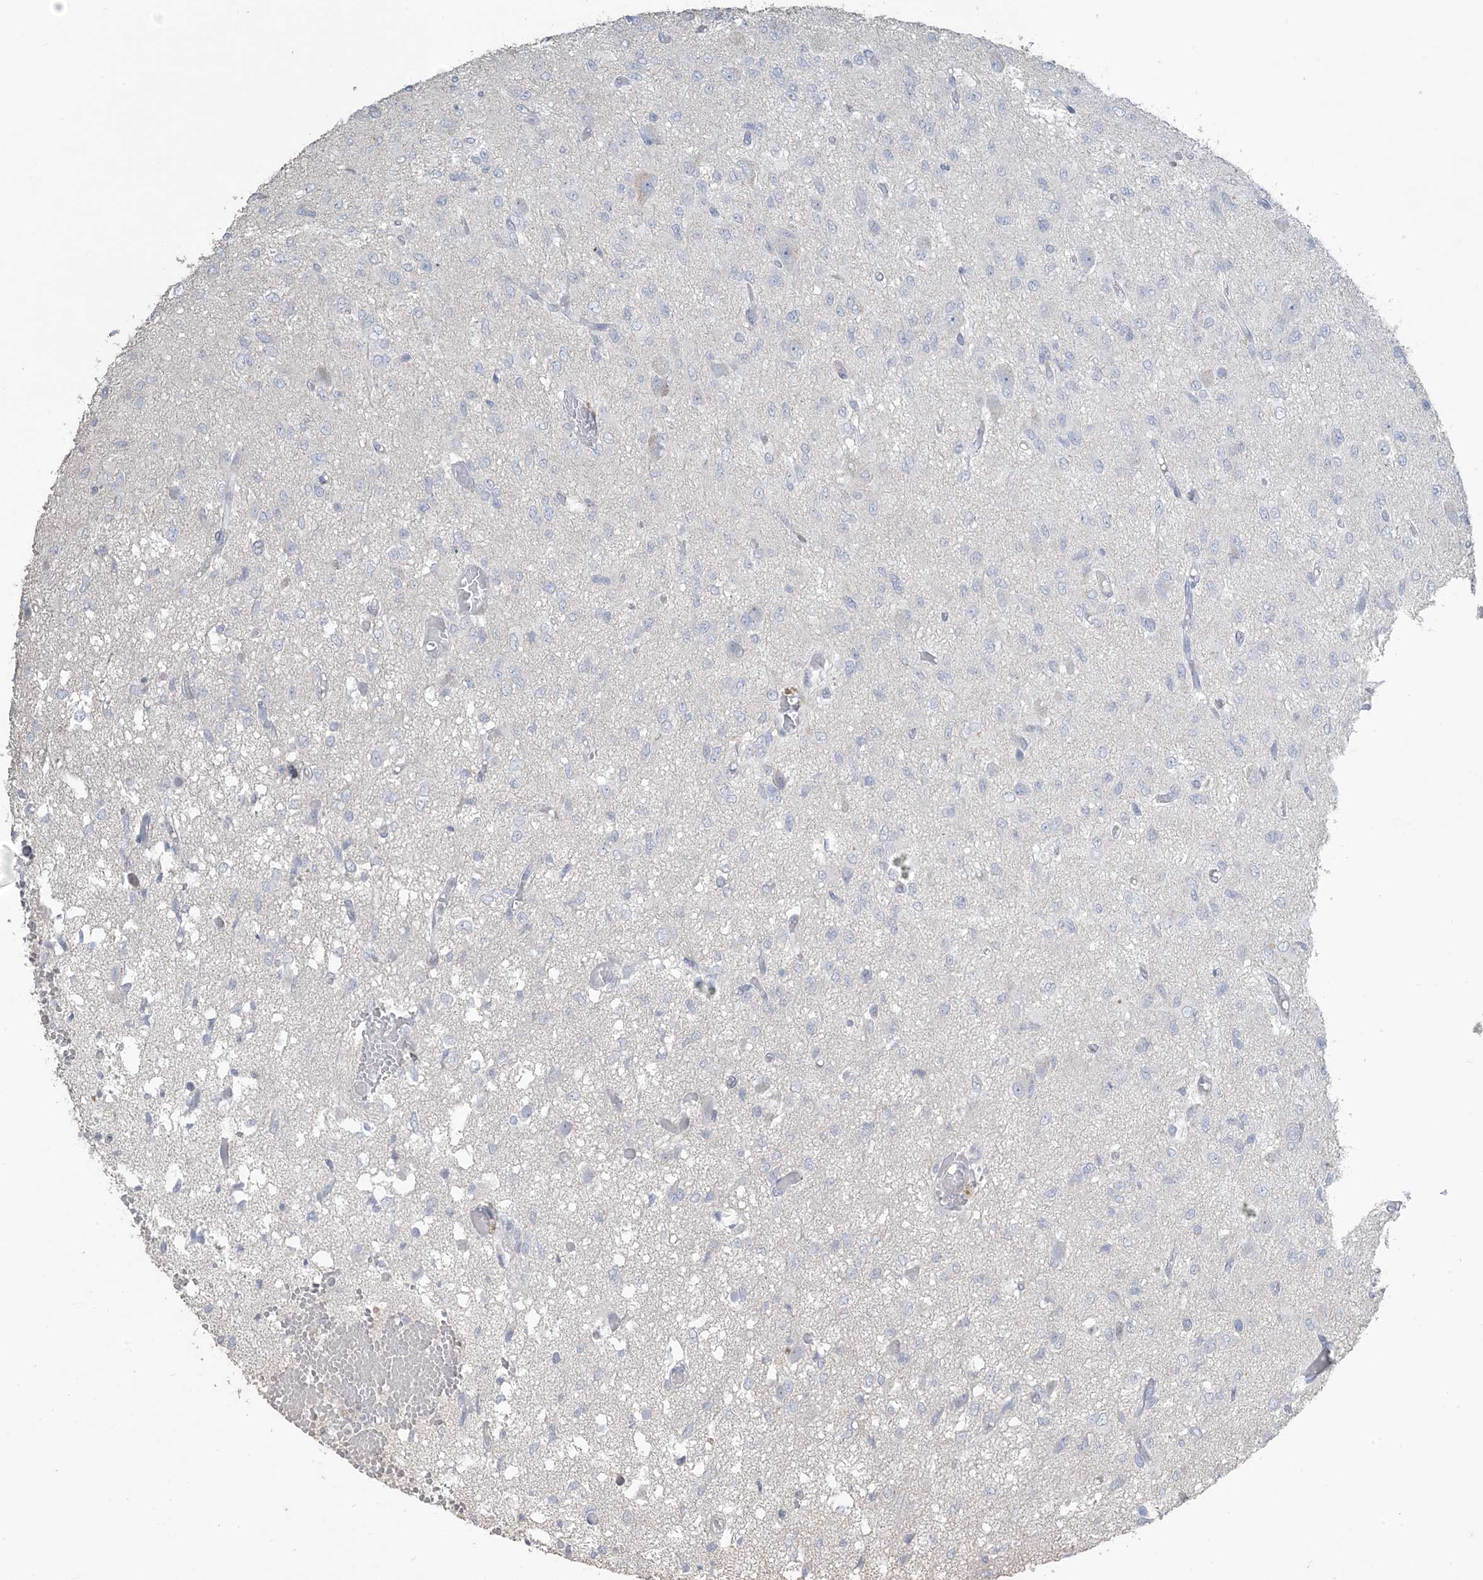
{"staining": {"intensity": "negative", "quantity": "none", "location": "none"}, "tissue": "glioma", "cell_type": "Tumor cells", "image_type": "cancer", "snomed": [{"axis": "morphology", "description": "Glioma, malignant, High grade"}, {"axis": "topography", "description": "Brain"}], "caption": "The histopathology image reveals no staining of tumor cells in high-grade glioma (malignant).", "gene": "NPHS2", "patient": {"sex": "female", "age": 59}}